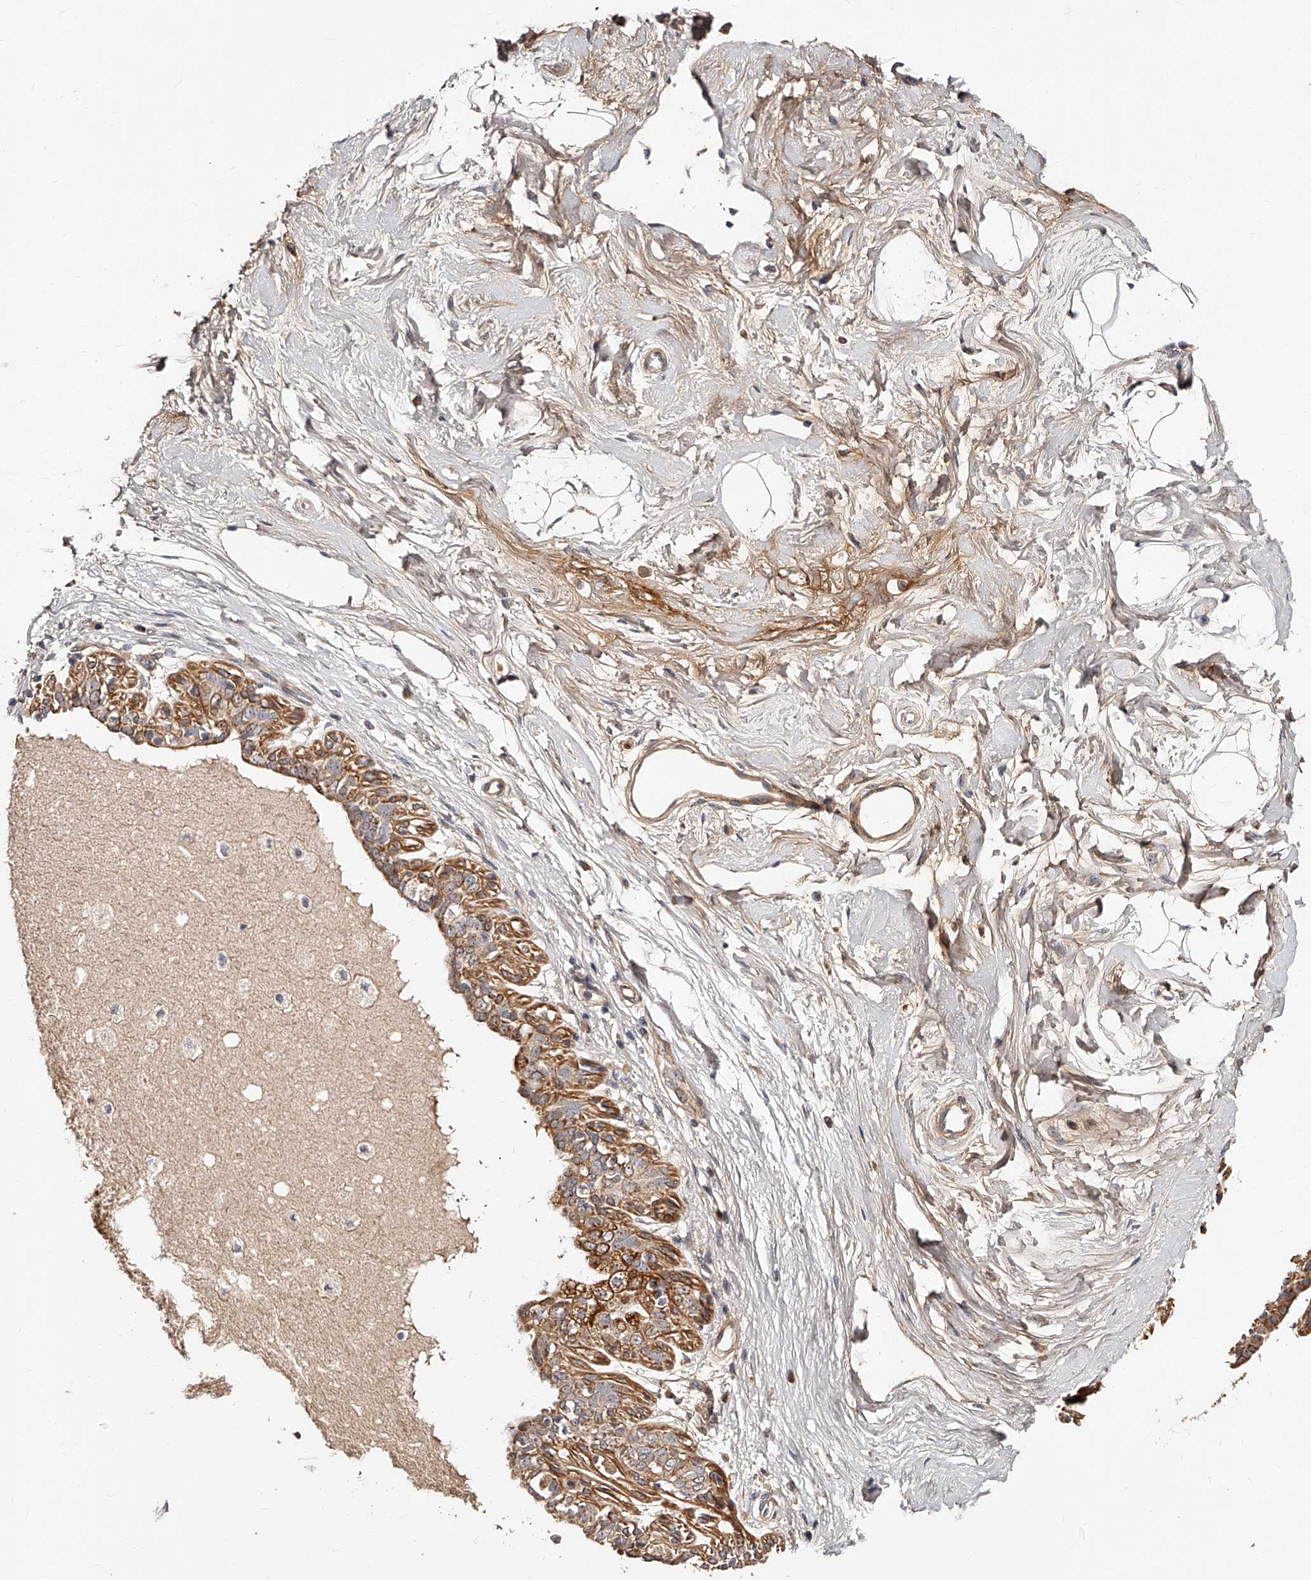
{"staining": {"intensity": "negative", "quantity": "none", "location": "none"}, "tissue": "breast", "cell_type": "Adipocytes", "image_type": "normal", "snomed": [{"axis": "morphology", "description": "Normal tissue, NOS"}, {"axis": "topography", "description": "Breast"}], "caption": "This is an immunohistochemistry (IHC) image of normal human breast. There is no staining in adipocytes.", "gene": "ZNF502", "patient": {"sex": "female", "age": 45}}